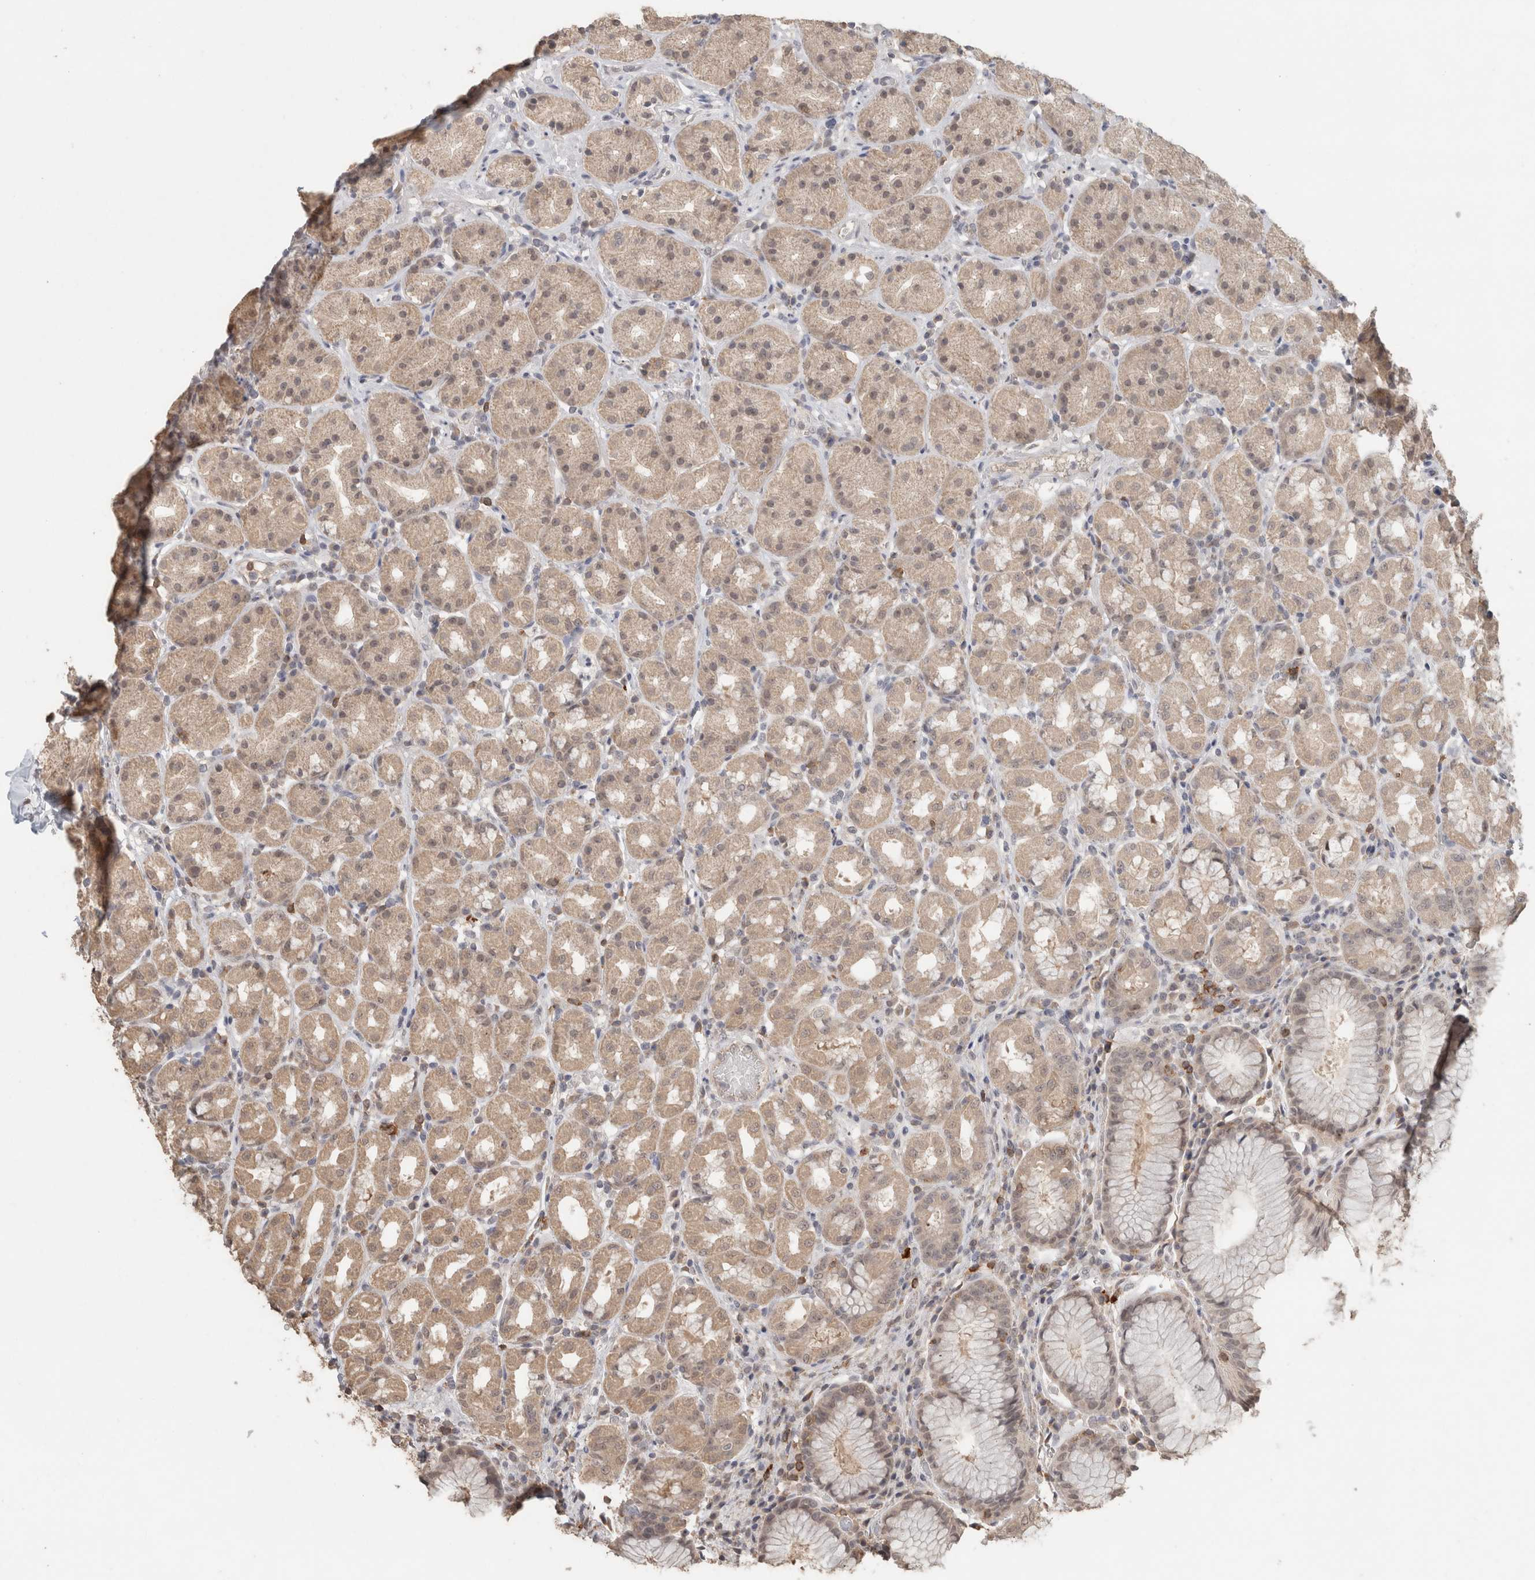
{"staining": {"intensity": "weak", "quantity": "25%-75%", "location": "cytoplasmic/membranous"}, "tissue": "stomach", "cell_type": "Glandular cells", "image_type": "normal", "snomed": [{"axis": "morphology", "description": "Normal tissue, NOS"}, {"axis": "topography", "description": "Stomach, lower"}], "caption": "Immunohistochemical staining of unremarkable stomach demonstrates weak cytoplasmic/membranous protein expression in about 25%-75% of glandular cells. (DAB = brown stain, brightfield microscopy at high magnification).", "gene": "TRAT1", "patient": {"sex": "female", "age": 56}}